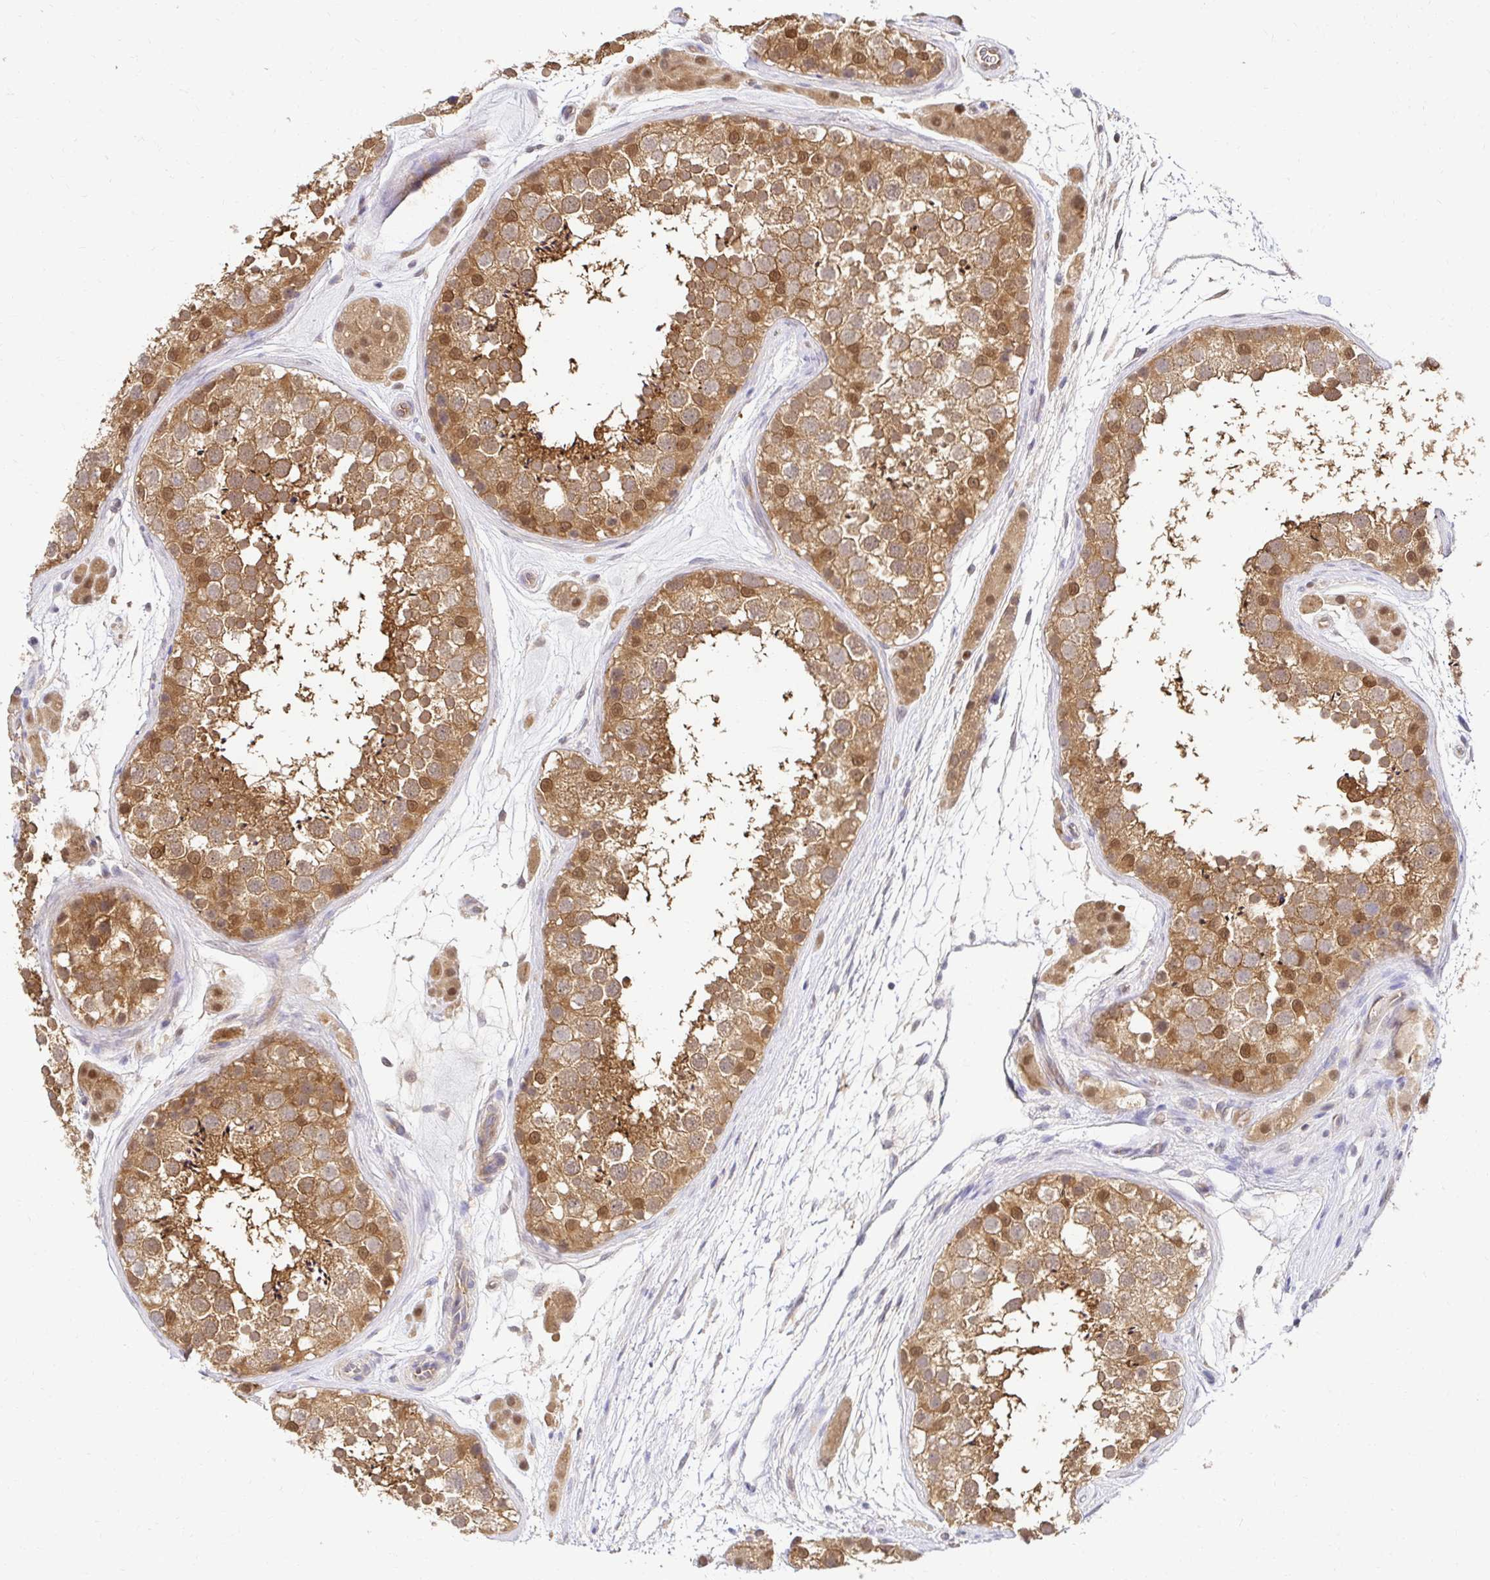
{"staining": {"intensity": "moderate", "quantity": ">75%", "location": "cytoplasmic/membranous,nuclear"}, "tissue": "testis", "cell_type": "Cells in seminiferous ducts", "image_type": "normal", "snomed": [{"axis": "morphology", "description": "Normal tissue, NOS"}, {"axis": "topography", "description": "Testis"}], "caption": "Immunohistochemical staining of normal testis demonstrates medium levels of moderate cytoplasmic/membranous,nuclear positivity in approximately >75% of cells in seminiferous ducts. The protein of interest is shown in brown color, while the nuclei are stained blue.", "gene": "PSMA4", "patient": {"sex": "male", "age": 41}}